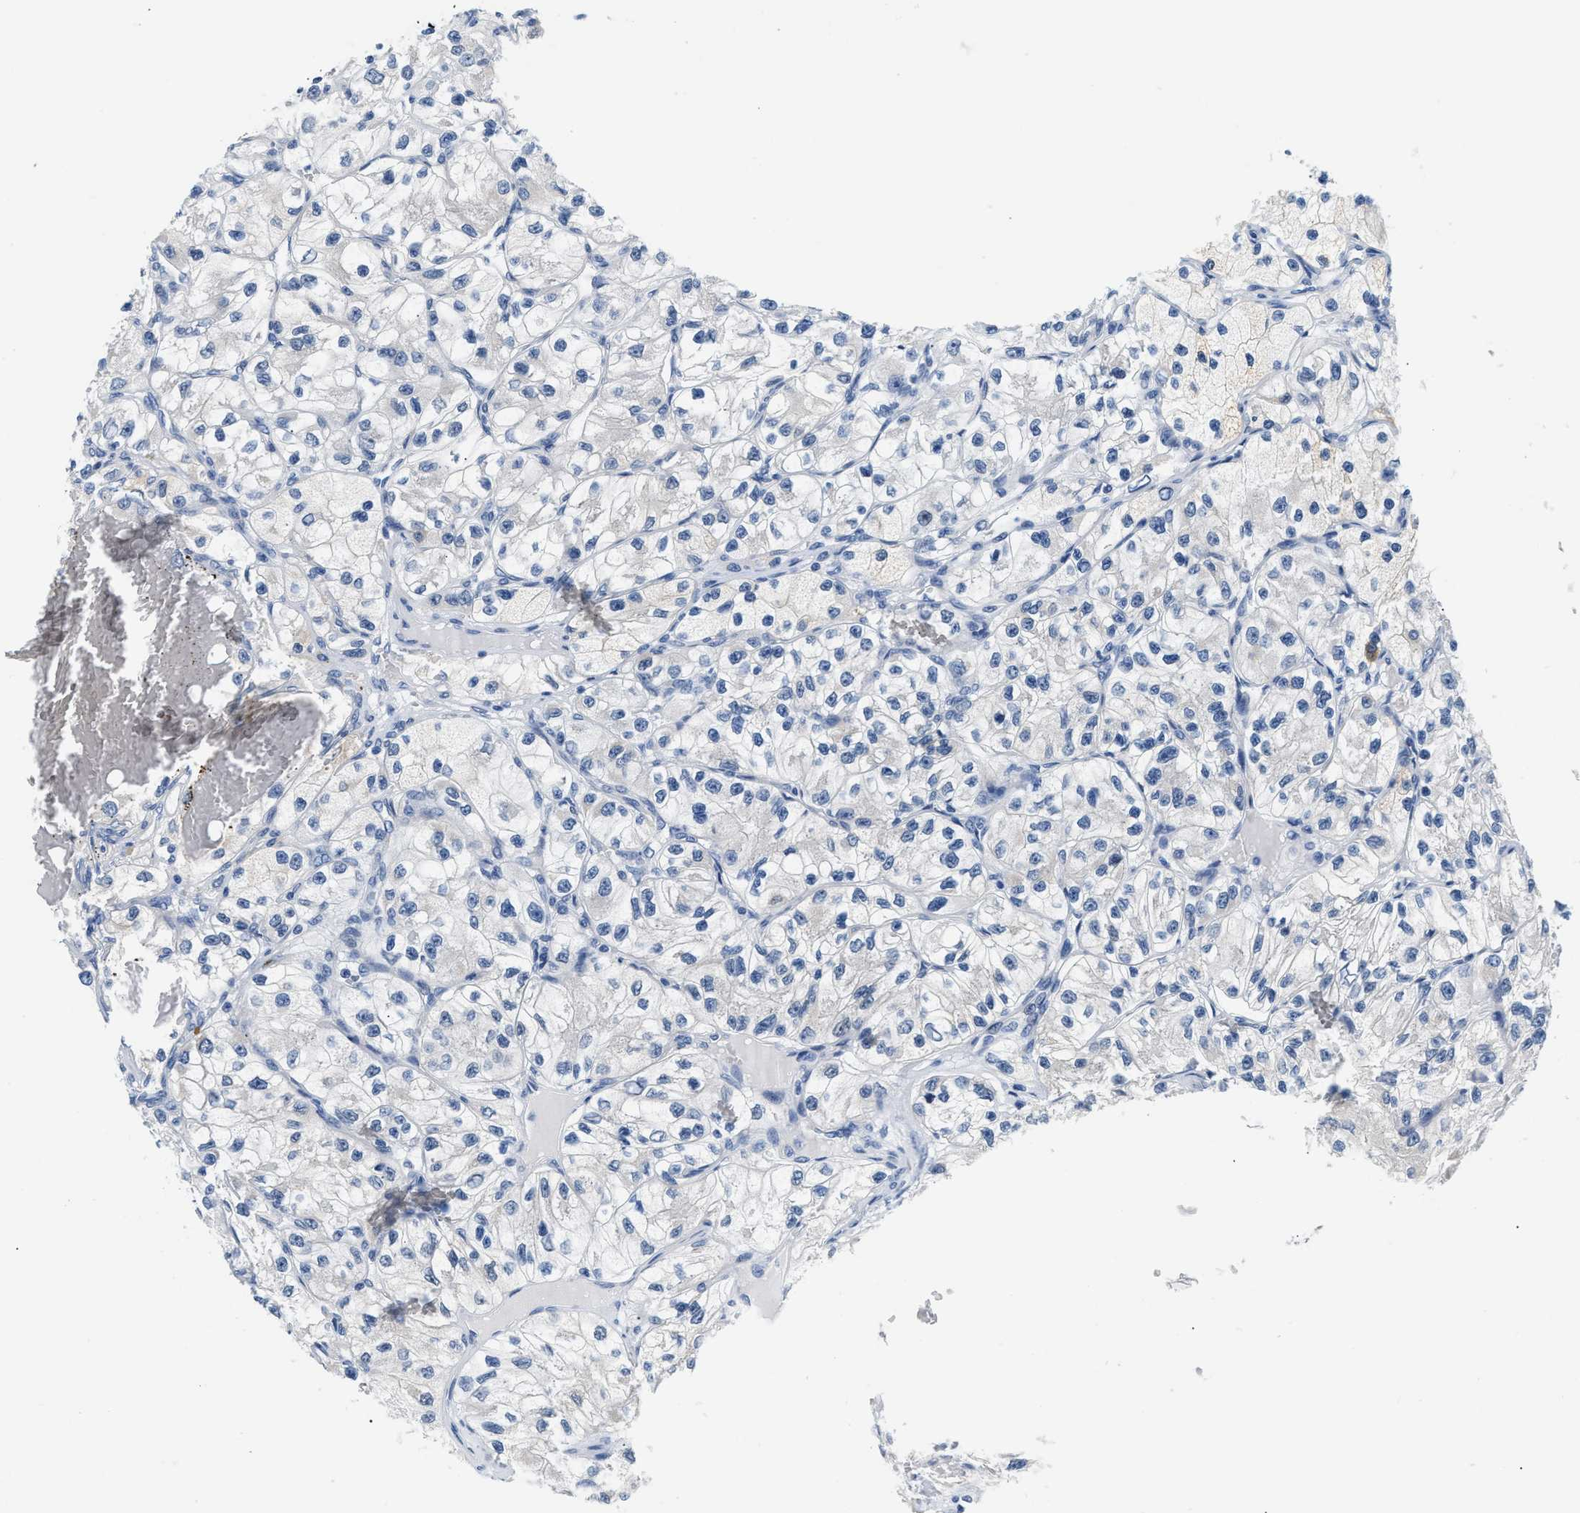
{"staining": {"intensity": "negative", "quantity": "none", "location": "none"}, "tissue": "renal cancer", "cell_type": "Tumor cells", "image_type": "cancer", "snomed": [{"axis": "morphology", "description": "Adenocarcinoma, NOS"}, {"axis": "topography", "description": "Kidney"}], "caption": "Photomicrograph shows no significant protein expression in tumor cells of adenocarcinoma (renal). (DAB (3,3'-diaminobenzidine) immunohistochemistry (IHC) with hematoxylin counter stain).", "gene": "CLGN", "patient": {"sex": "female", "age": 57}}